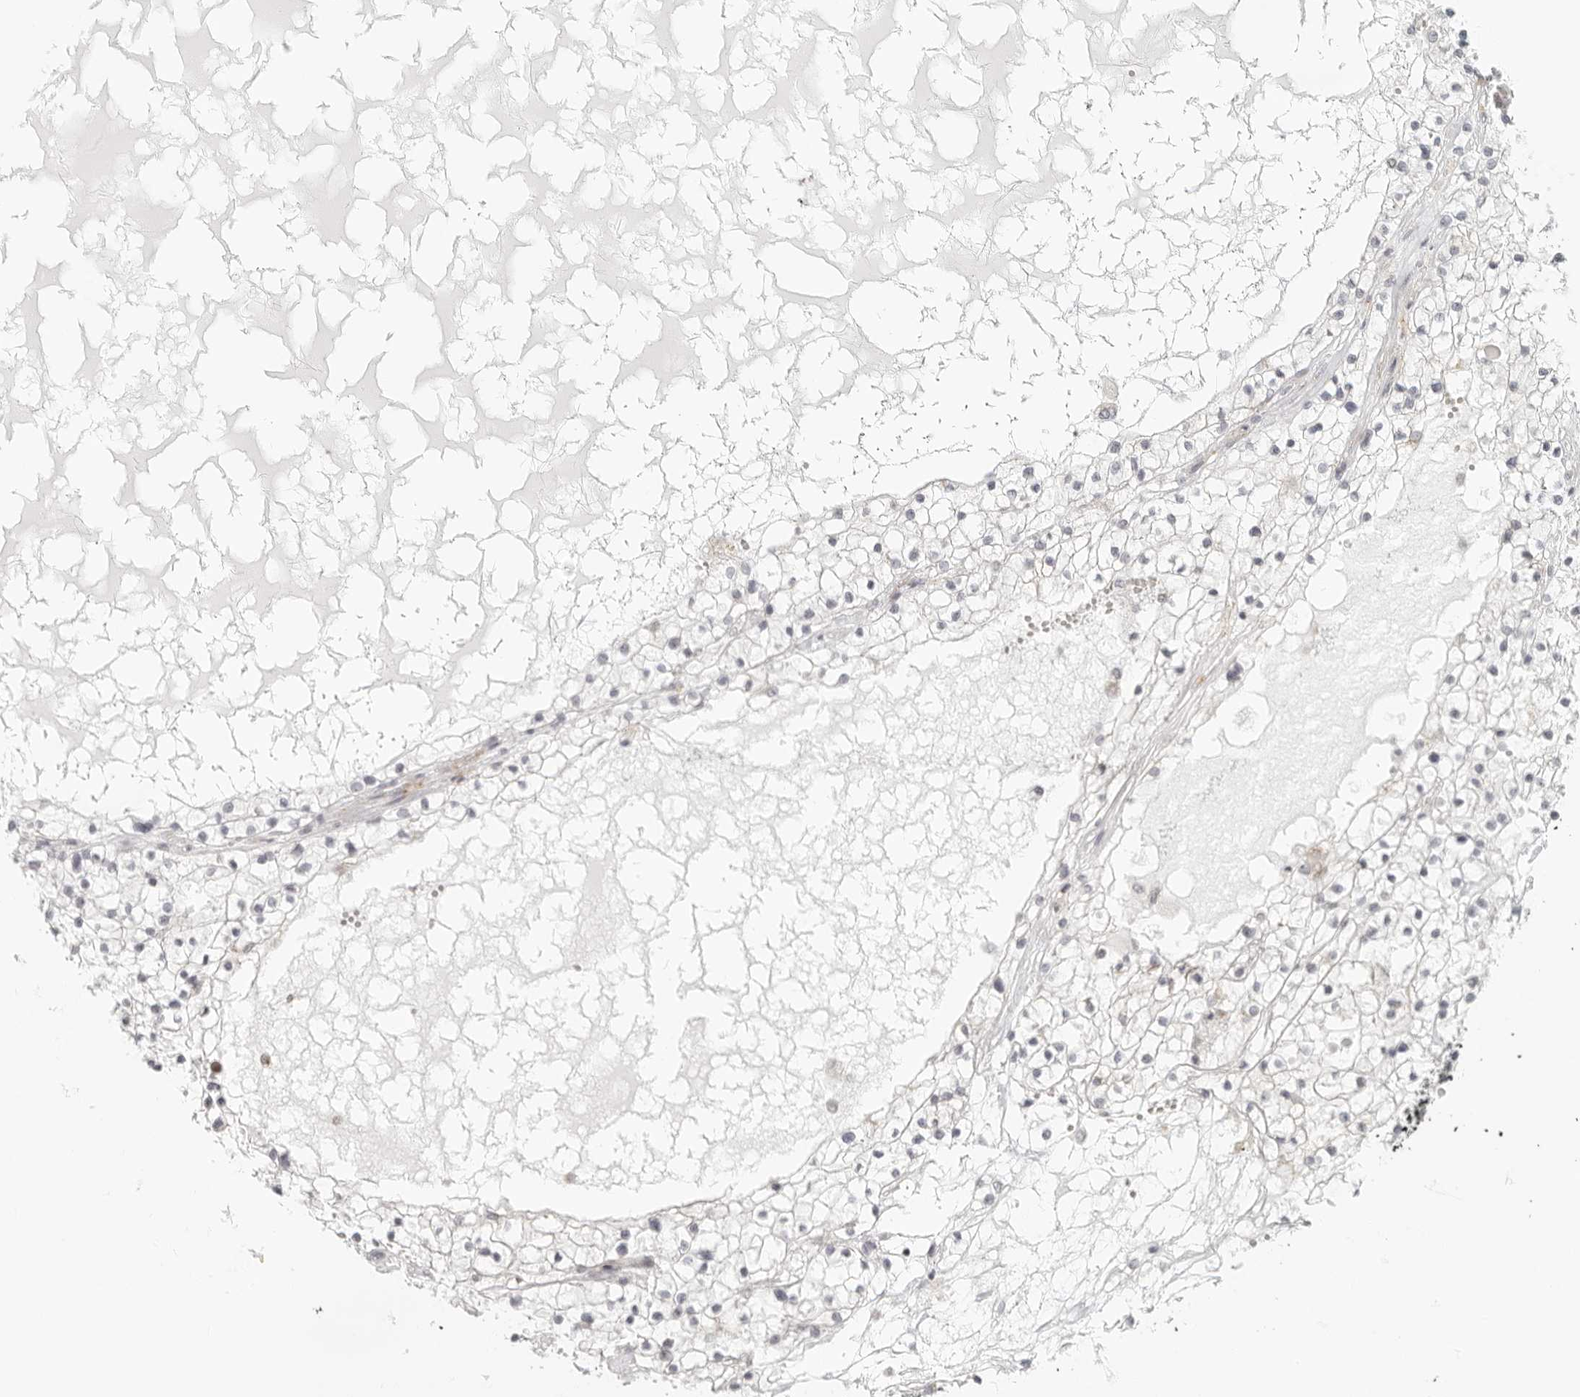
{"staining": {"intensity": "negative", "quantity": "none", "location": "none"}, "tissue": "renal cancer", "cell_type": "Tumor cells", "image_type": "cancer", "snomed": [{"axis": "morphology", "description": "Normal tissue, NOS"}, {"axis": "morphology", "description": "Adenocarcinoma, NOS"}, {"axis": "topography", "description": "Kidney"}], "caption": "Micrograph shows no protein positivity in tumor cells of renal adenocarcinoma tissue.", "gene": "RPS6KC1", "patient": {"sex": "male", "age": 68}}